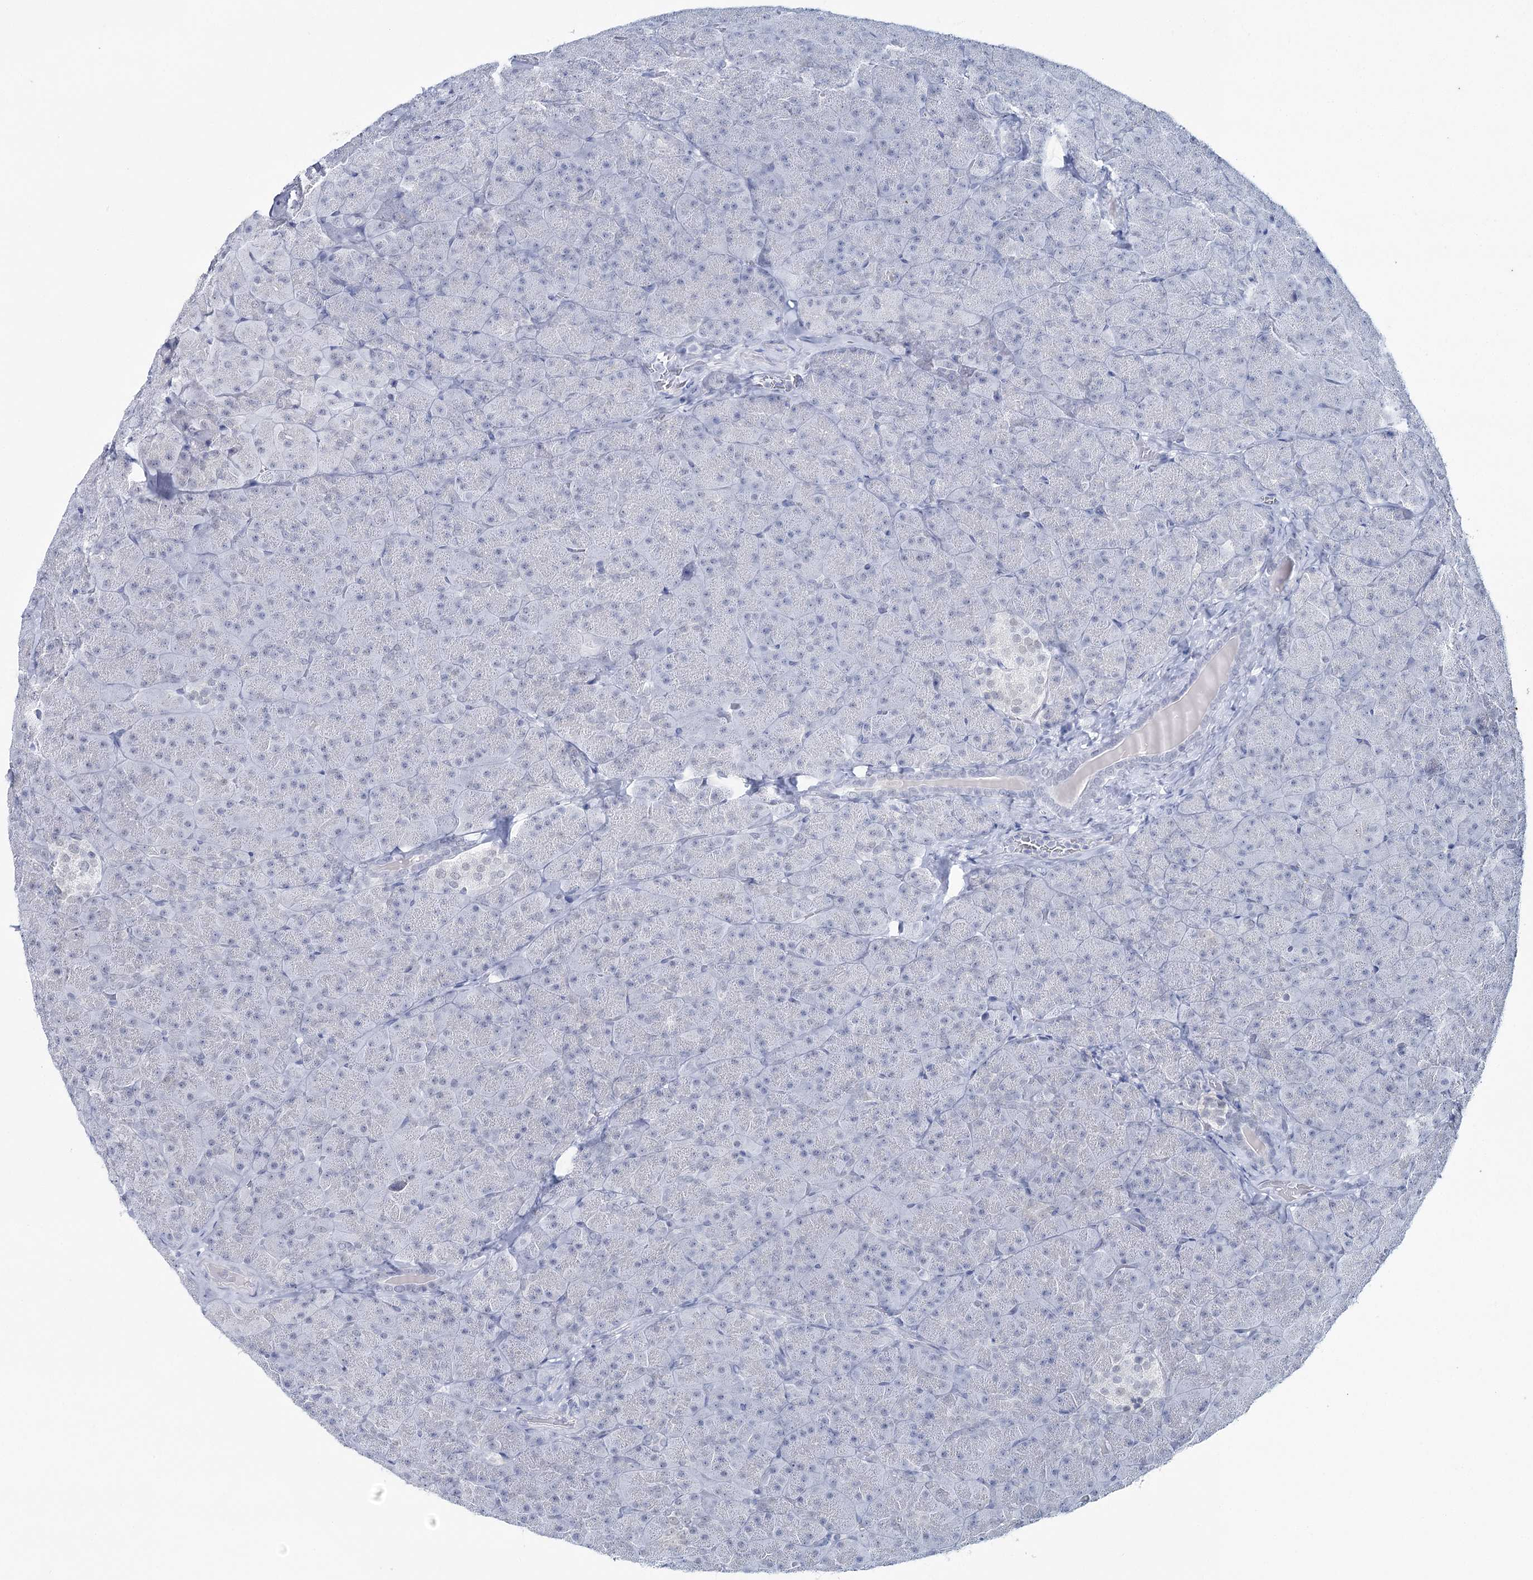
{"staining": {"intensity": "weak", "quantity": "25%-75%", "location": "nuclear"}, "tissue": "pancreas", "cell_type": "Exocrine glandular cells", "image_type": "normal", "snomed": [{"axis": "morphology", "description": "Normal tissue, NOS"}, {"axis": "topography", "description": "Pancreas"}], "caption": "Human pancreas stained with a brown dye reveals weak nuclear positive staining in about 25%-75% of exocrine glandular cells.", "gene": "ZC3H8", "patient": {"sex": "male", "age": 36}}